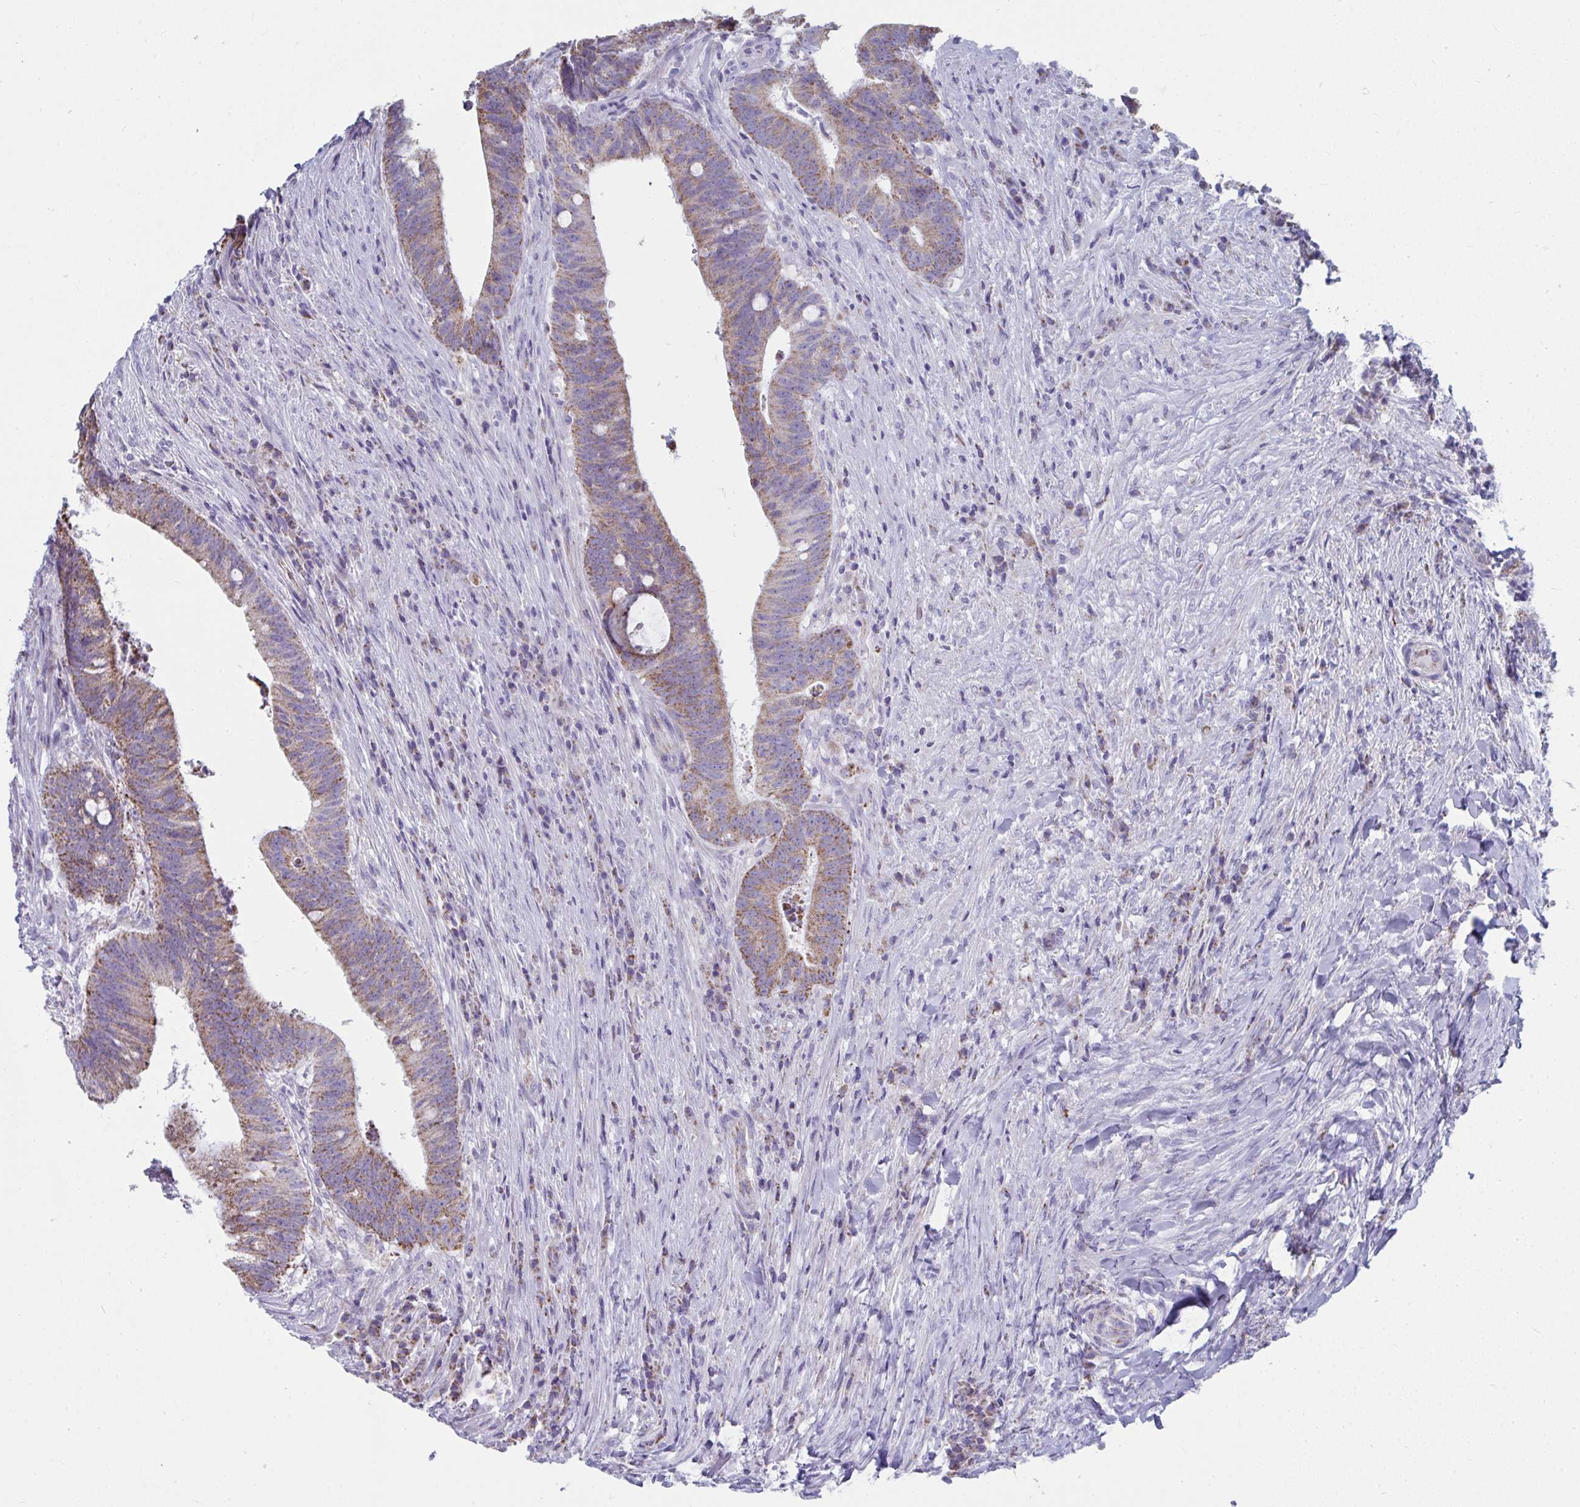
{"staining": {"intensity": "moderate", "quantity": ">75%", "location": "cytoplasmic/membranous"}, "tissue": "colorectal cancer", "cell_type": "Tumor cells", "image_type": "cancer", "snomed": [{"axis": "morphology", "description": "Adenocarcinoma, NOS"}, {"axis": "topography", "description": "Colon"}], "caption": "IHC photomicrograph of neoplastic tissue: human adenocarcinoma (colorectal) stained using IHC reveals medium levels of moderate protein expression localized specifically in the cytoplasmic/membranous of tumor cells, appearing as a cytoplasmic/membranous brown color.", "gene": "SLC6A1", "patient": {"sex": "female", "age": 43}}